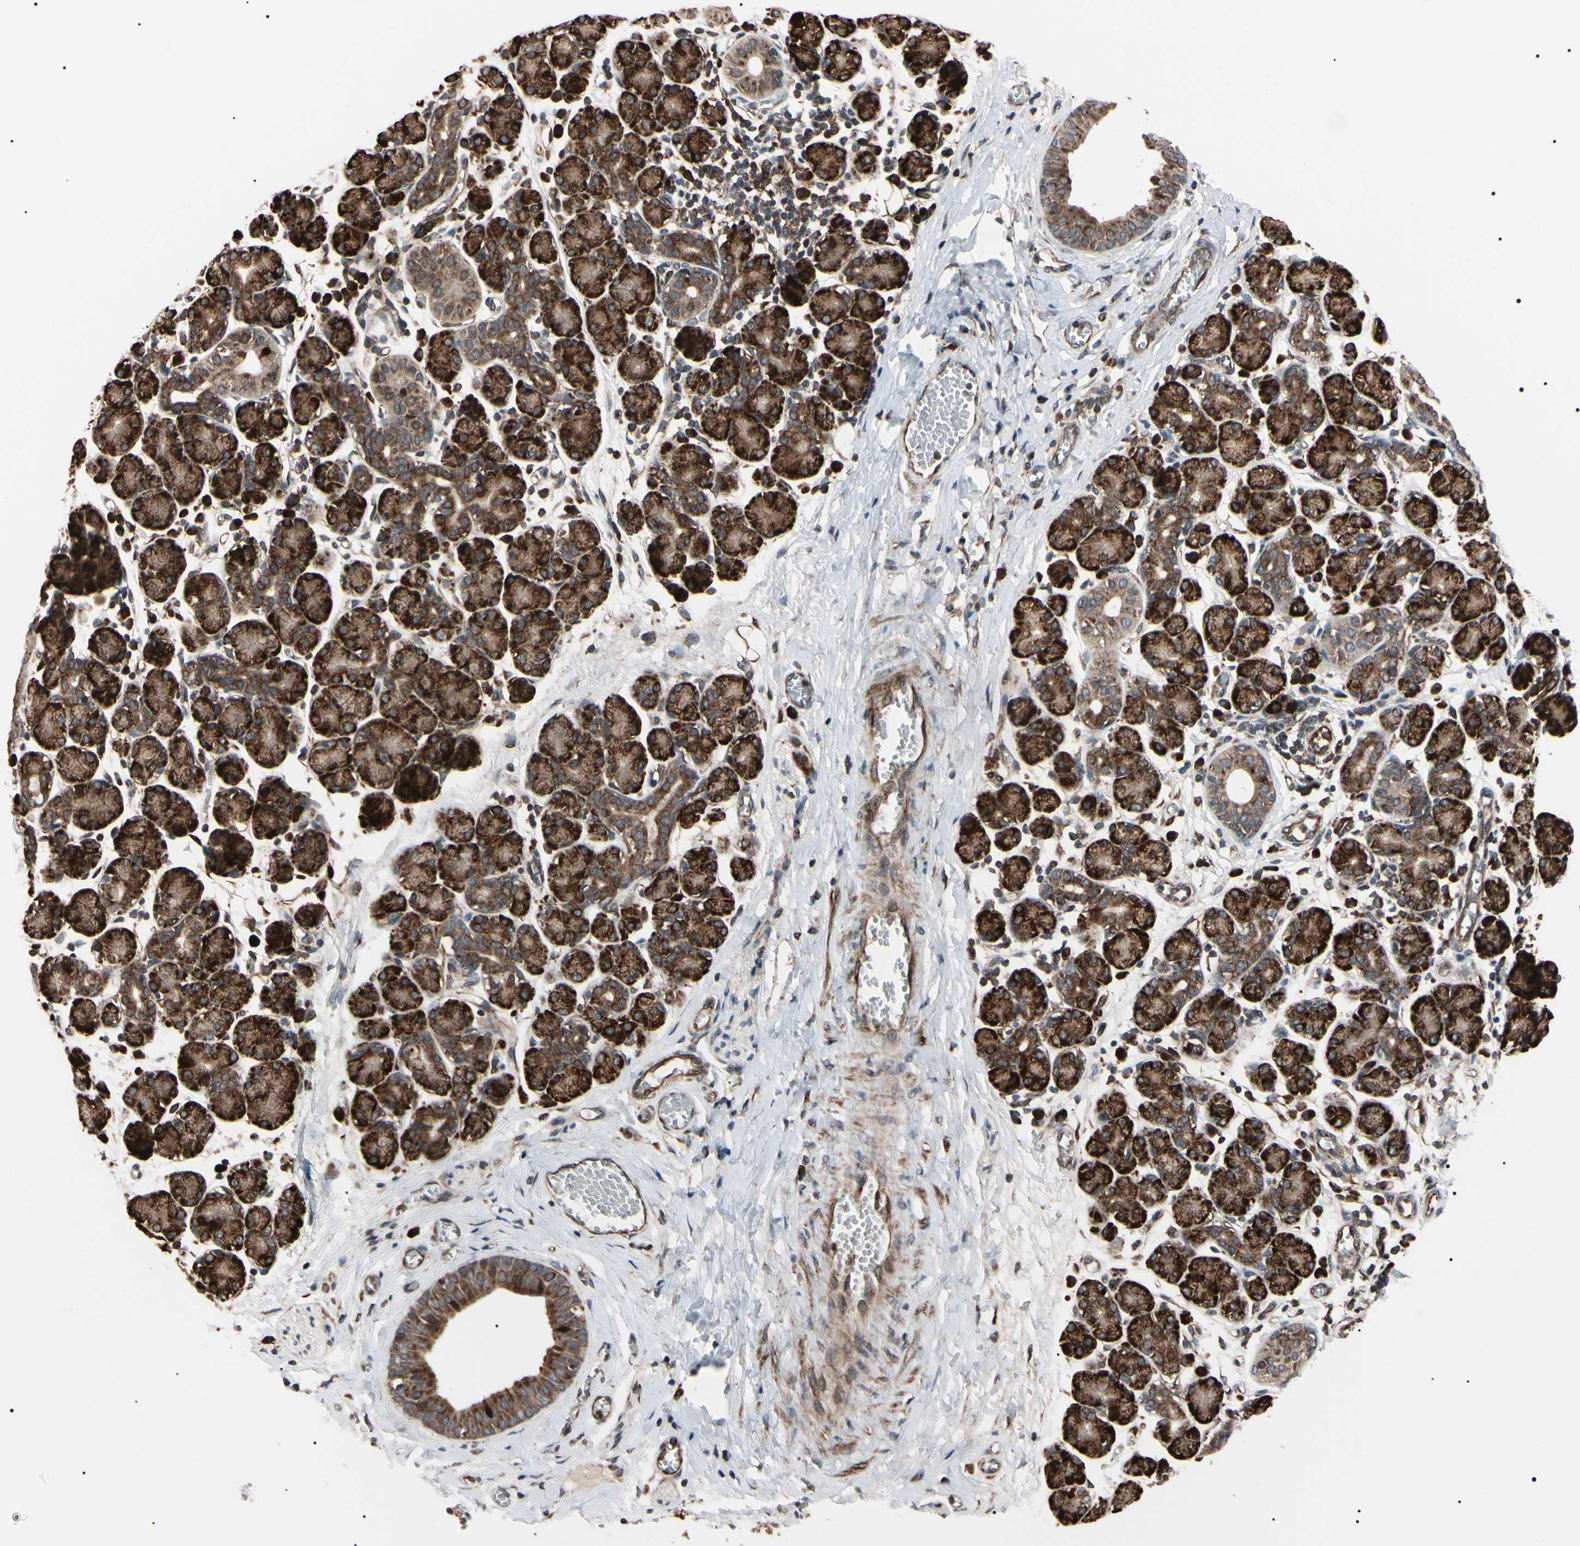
{"staining": {"intensity": "strong", "quantity": ">75%", "location": "cytoplasmic/membranous"}, "tissue": "salivary gland", "cell_type": "Glandular cells", "image_type": "normal", "snomed": [{"axis": "morphology", "description": "Normal tissue, NOS"}, {"axis": "morphology", "description": "Inflammation, NOS"}, {"axis": "topography", "description": "Lymph node"}, {"axis": "topography", "description": "Salivary gland"}], "caption": "A photomicrograph of salivary gland stained for a protein displays strong cytoplasmic/membranous brown staining in glandular cells.", "gene": "GUCY1B1", "patient": {"sex": "male", "age": 3}}